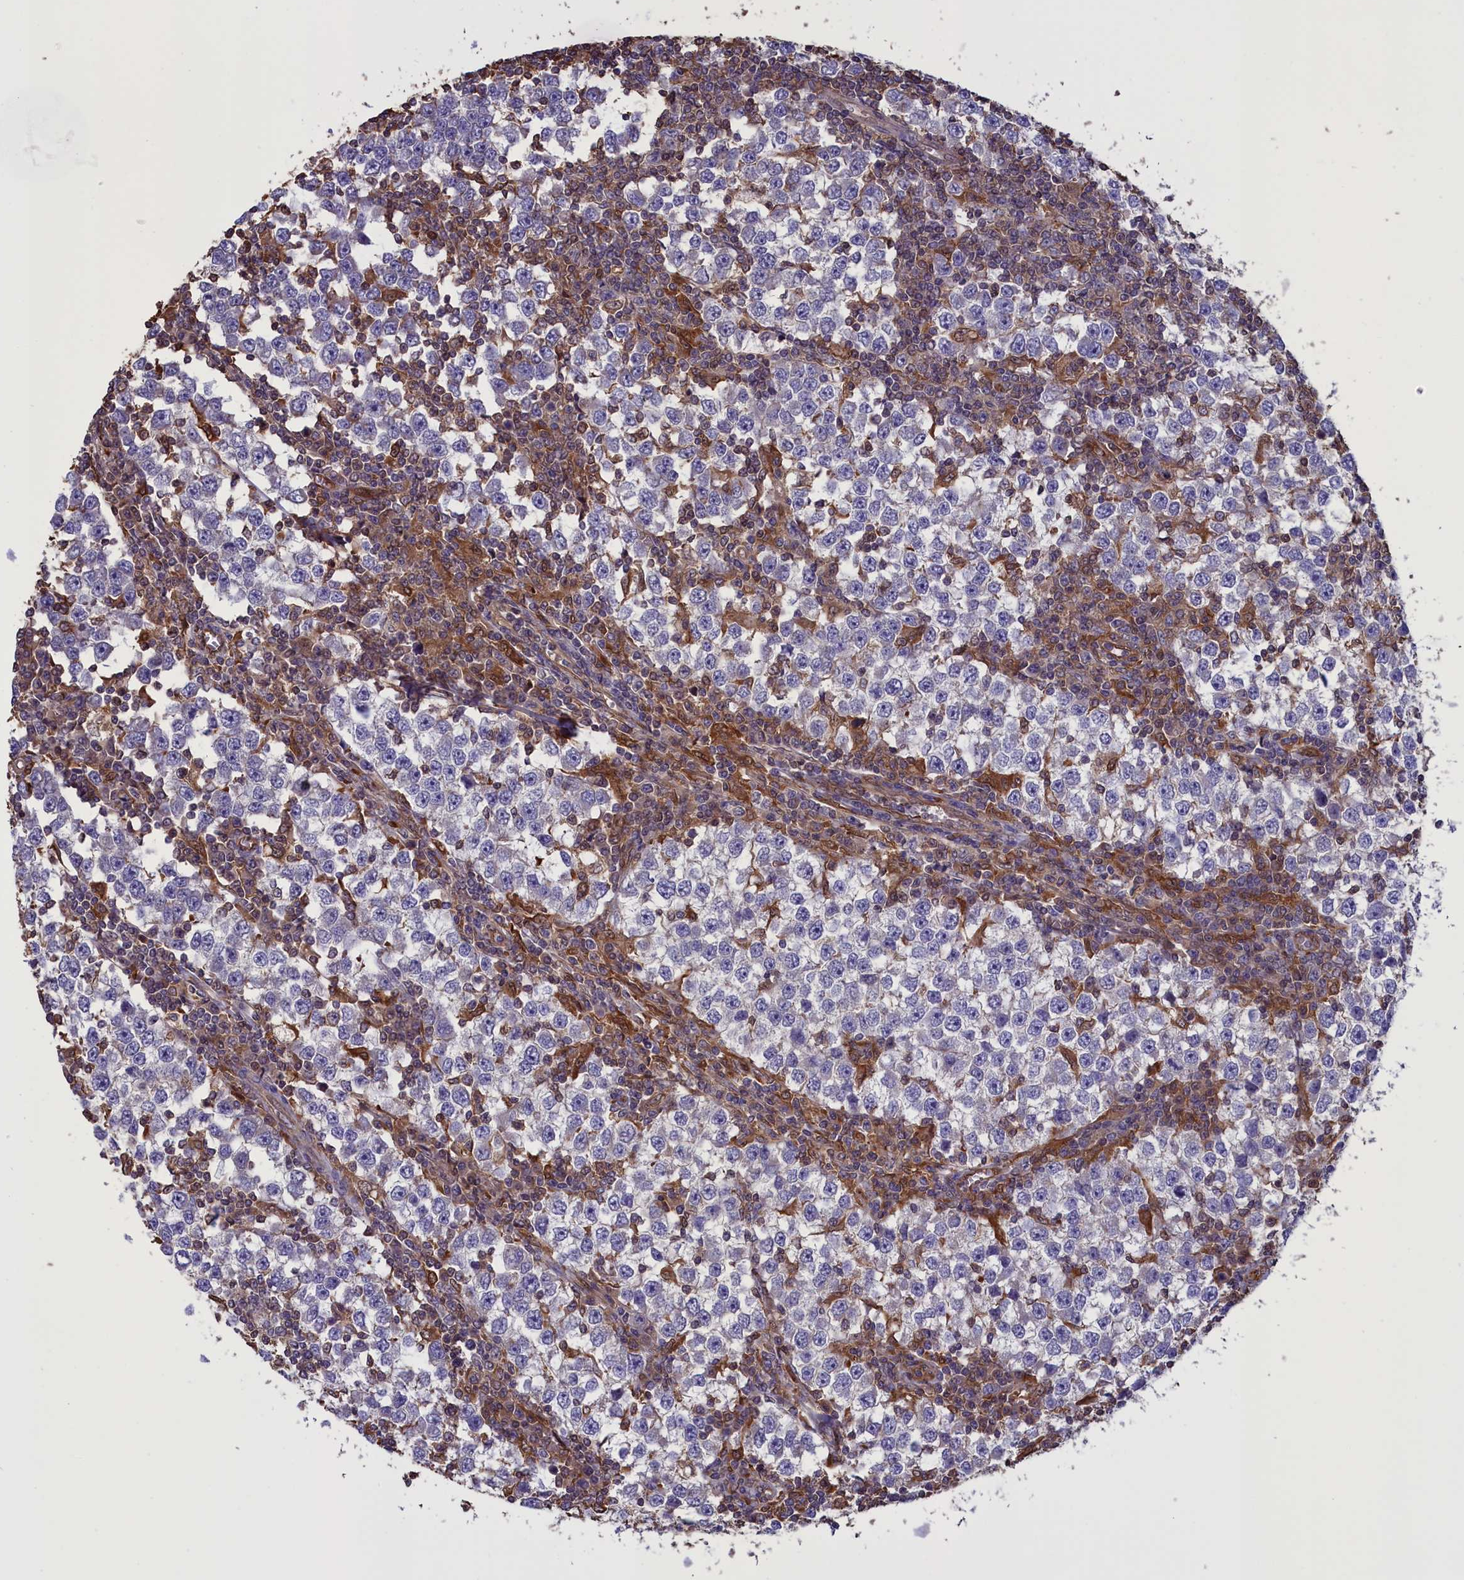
{"staining": {"intensity": "negative", "quantity": "none", "location": "none"}, "tissue": "testis cancer", "cell_type": "Tumor cells", "image_type": "cancer", "snomed": [{"axis": "morphology", "description": "Seminoma, NOS"}, {"axis": "topography", "description": "Testis"}], "caption": "An image of testis seminoma stained for a protein shows no brown staining in tumor cells.", "gene": "ARHGAP18", "patient": {"sex": "male", "age": 65}}